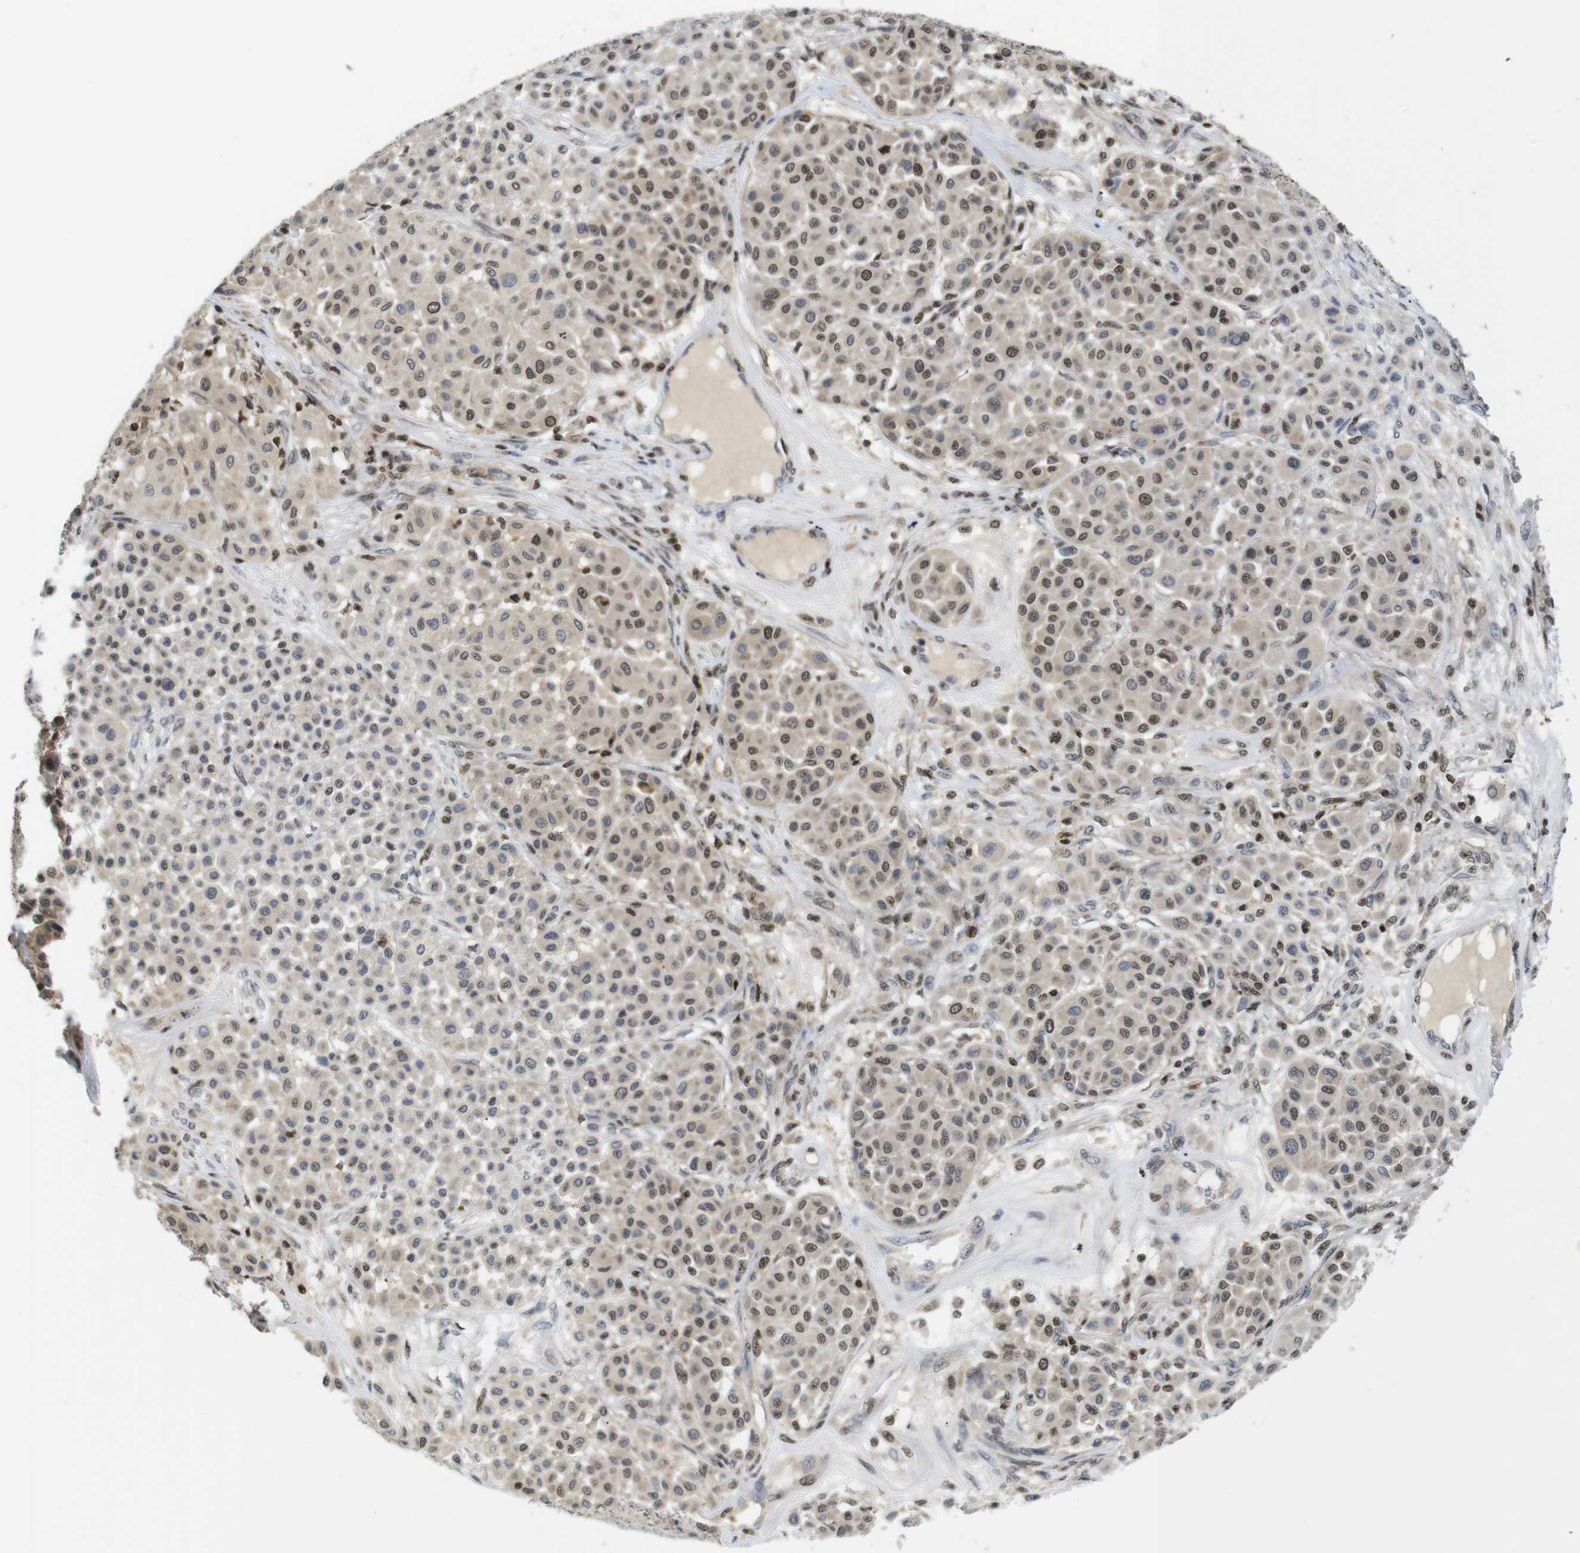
{"staining": {"intensity": "moderate", "quantity": "25%-75%", "location": "cytoplasmic/membranous,nuclear"}, "tissue": "melanoma", "cell_type": "Tumor cells", "image_type": "cancer", "snomed": [{"axis": "morphology", "description": "Malignant melanoma, Metastatic site"}, {"axis": "topography", "description": "Soft tissue"}], "caption": "Immunohistochemistry photomicrograph of human malignant melanoma (metastatic site) stained for a protein (brown), which demonstrates medium levels of moderate cytoplasmic/membranous and nuclear staining in about 25%-75% of tumor cells.", "gene": "MBD1", "patient": {"sex": "male", "age": 41}}